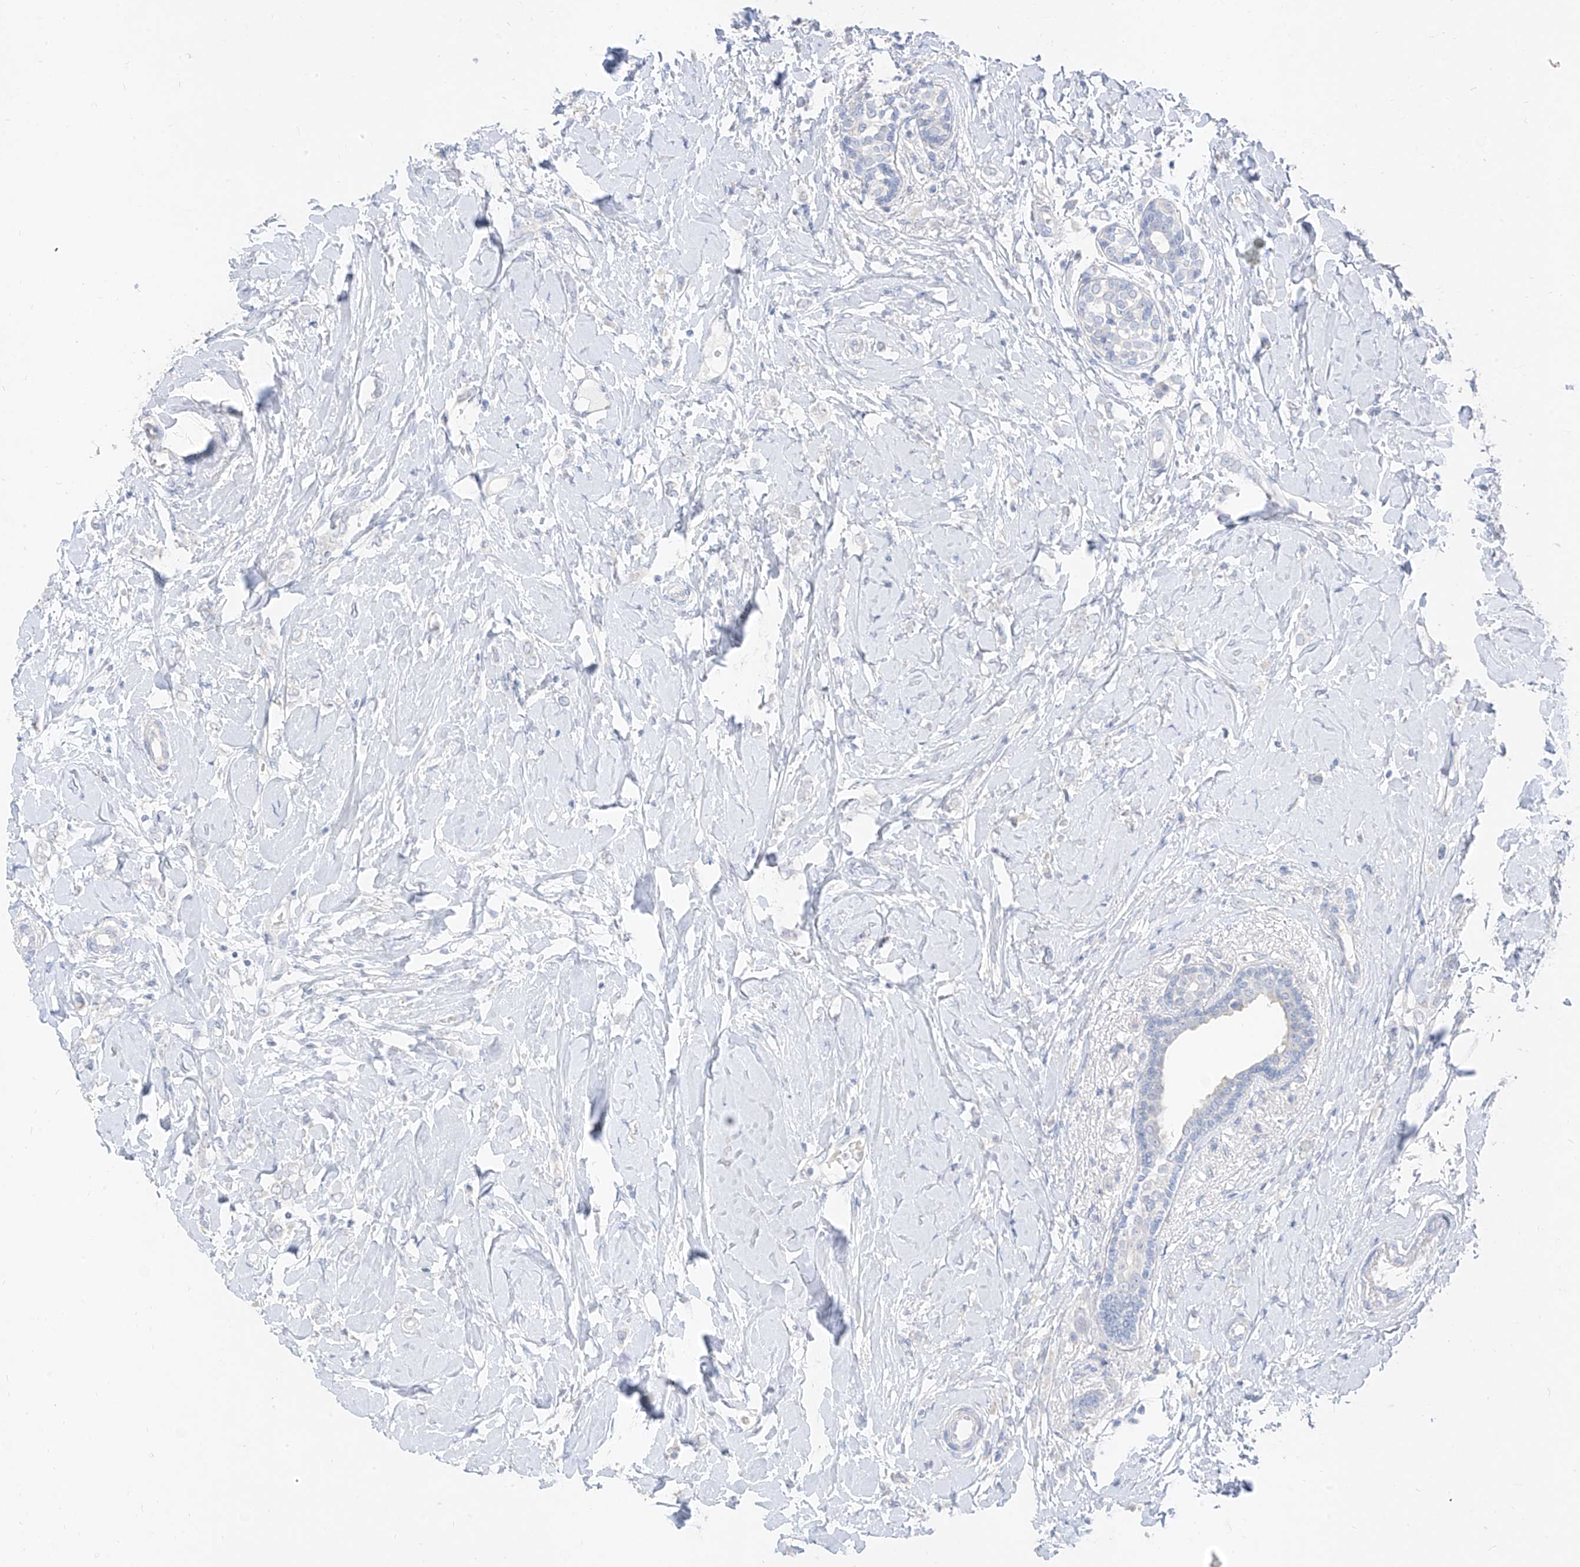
{"staining": {"intensity": "negative", "quantity": "none", "location": "none"}, "tissue": "breast cancer", "cell_type": "Tumor cells", "image_type": "cancer", "snomed": [{"axis": "morphology", "description": "Normal tissue, NOS"}, {"axis": "morphology", "description": "Lobular carcinoma"}, {"axis": "topography", "description": "Breast"}], "caption": "Immunohistochemical staining of human lobular carcinoma (breast) shows no significant positivity in tumor cells.", "gene": "ZZEF1", "patient": {"sex": "female", "age": 47}}